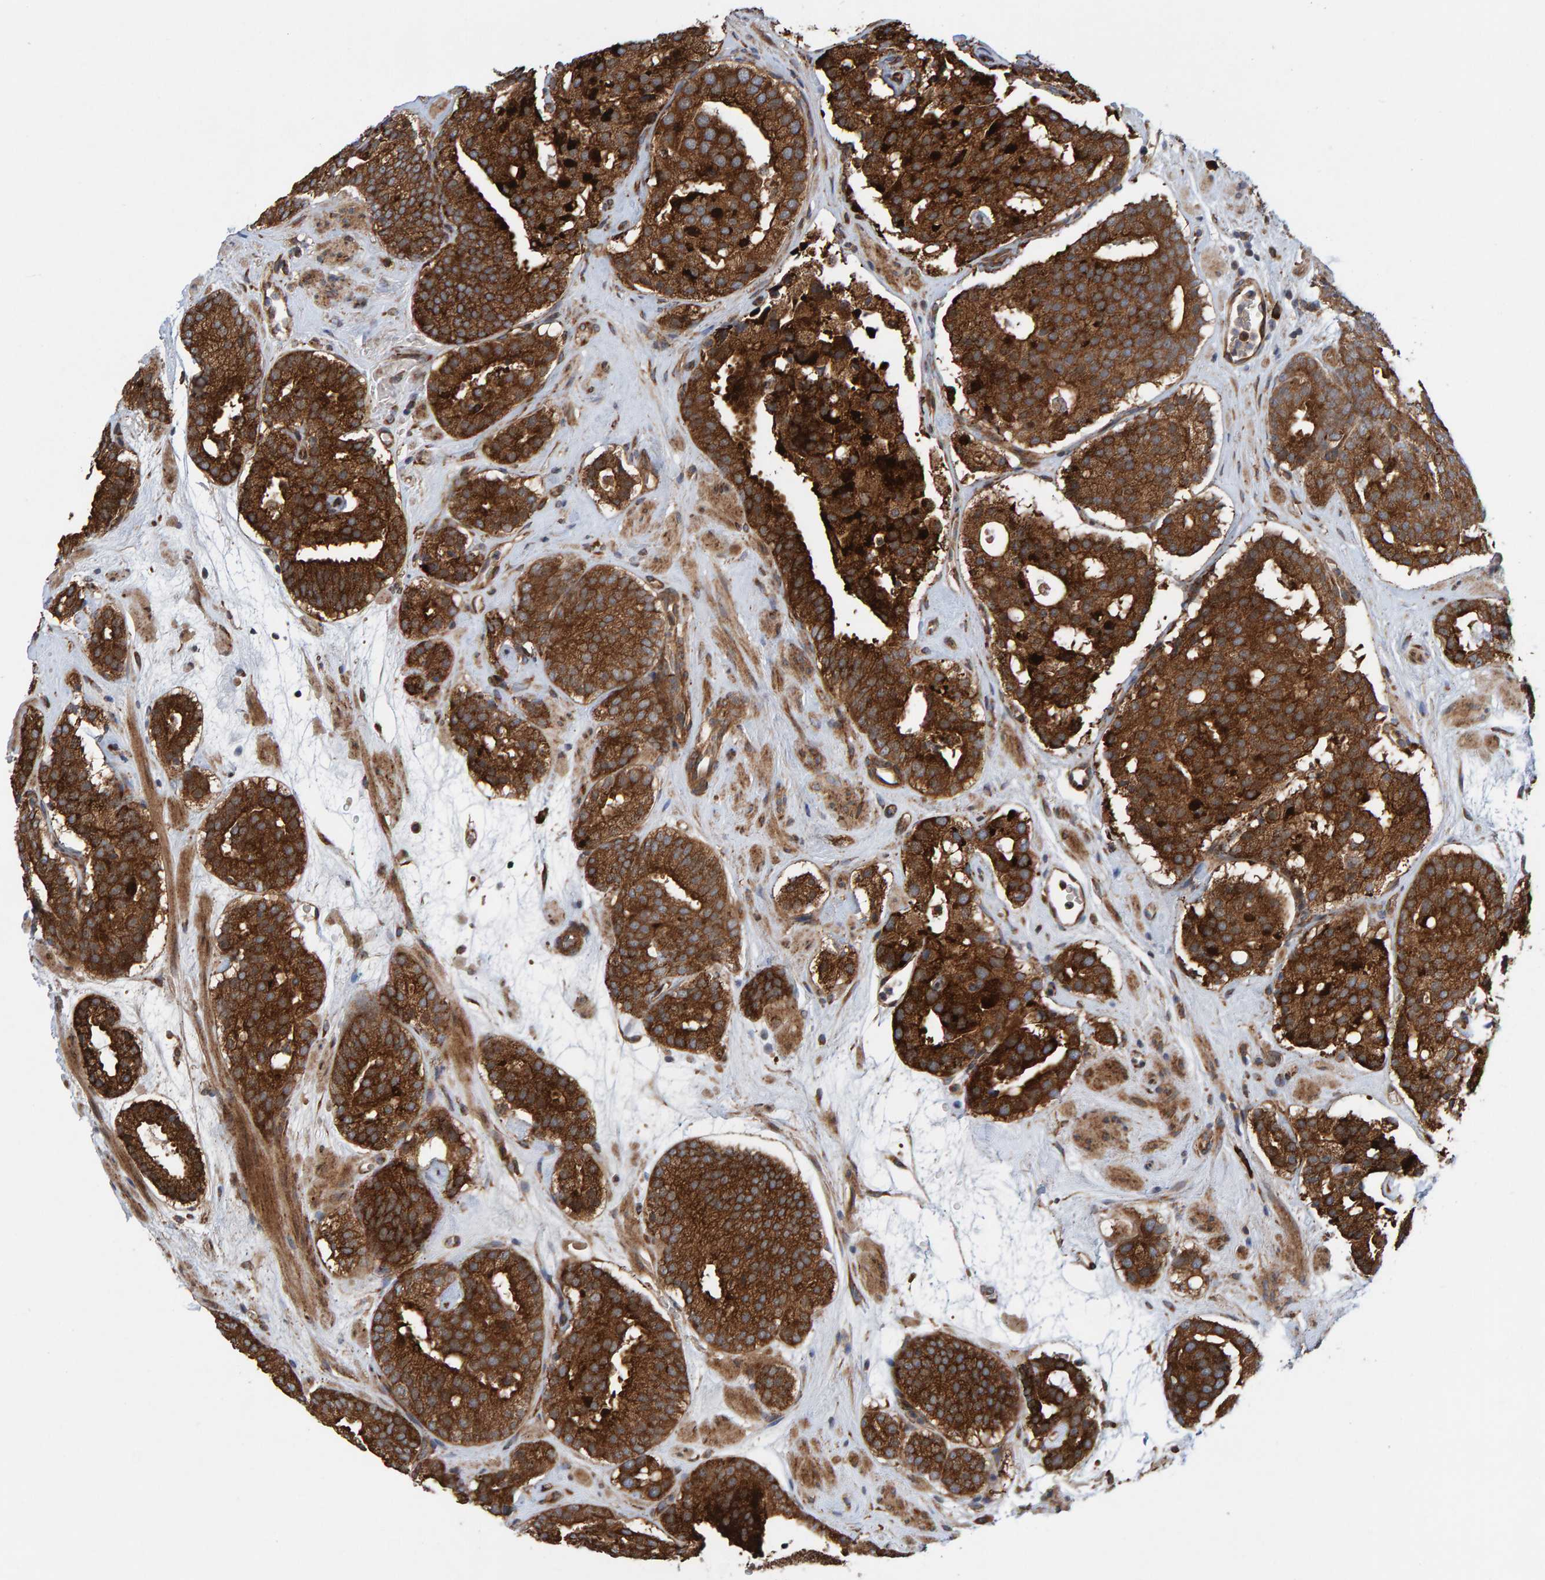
{"staining": {"intensity": "strong", "quantity": ">75%", "location": "cytoplasmic/membranous"}, "tissue": "prostate cancer", "cell_type": "Tumor cells", "image_type": "cancer", "snomed": [{"axis": "morphology", "description": "Adenocarcinoma, Low grade"}, {"axis": "topography", "description": "Prostate"}], "caption": "Brown immunohistochemical staining in human prostate cancer (low-grade adenocarcinoma) demonstrates strong cytoplasmic/membranous positivity in approximately >75% of tumor cells.", "gene": "KIAA0753", "patient": {"sex": "male", "age": 69}}